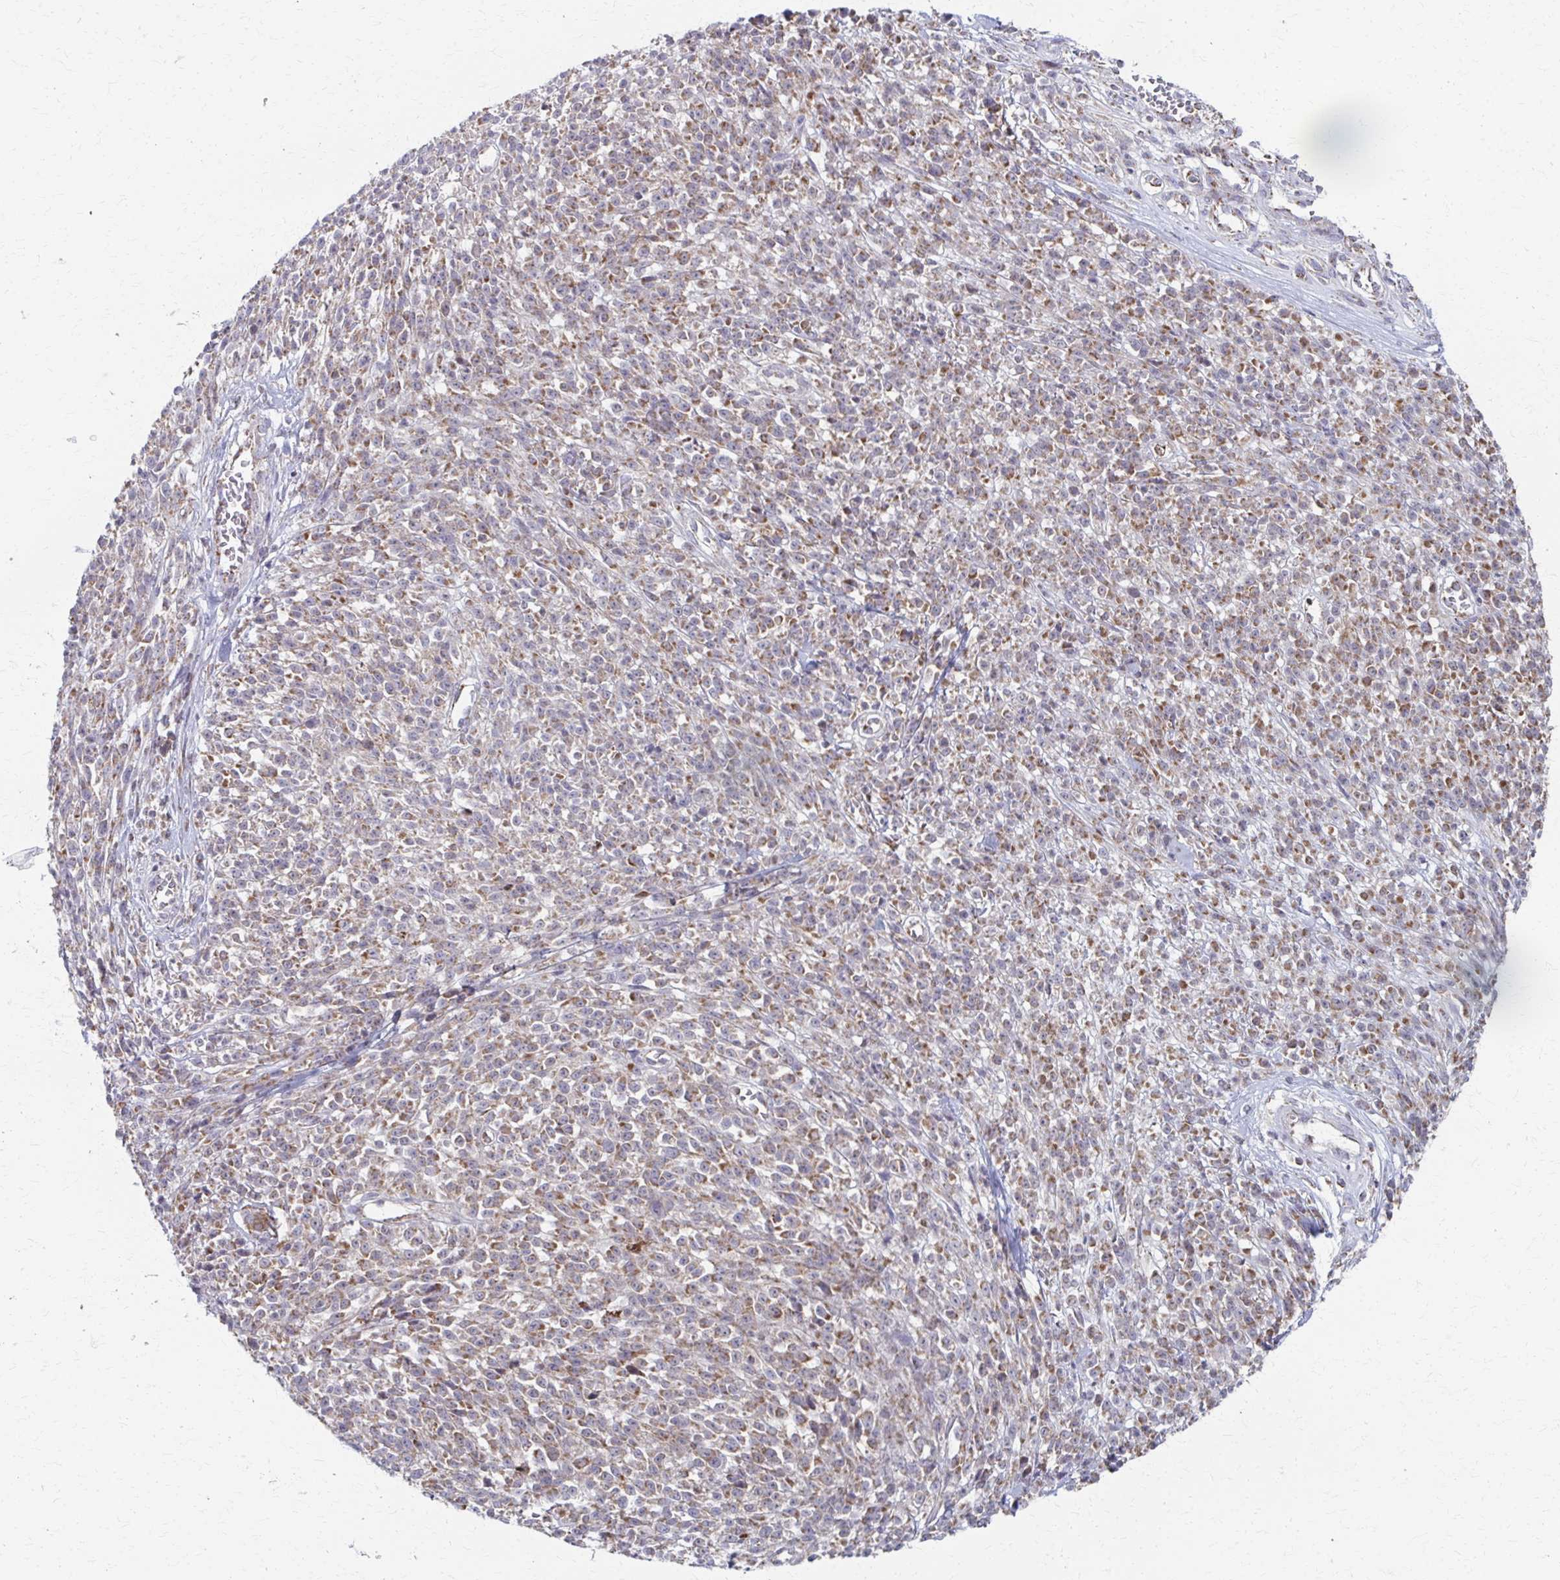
{"staining": {"intensity": "moderate", "quantity": ">75%", "location": "cytoplasmic/membranous"}, "tissue": "melanoma", "cell_type": "Tumor cells", "image_type": "cancer", "snomed": [{"axis": "morphology", "description": "Malignant melanoma, NOS"}, {"axis": "topography", "description": "Skin"}, {"axis": "topography", "description": "Skin of trunk"}], "caption": "Tumor cells demonstrate moderate cytoplasmic/membranous positivity in about >75% of cells in malignant melanoma.", "gene": "FAHD1", "patient": {"sex": "male", "age": 74}}